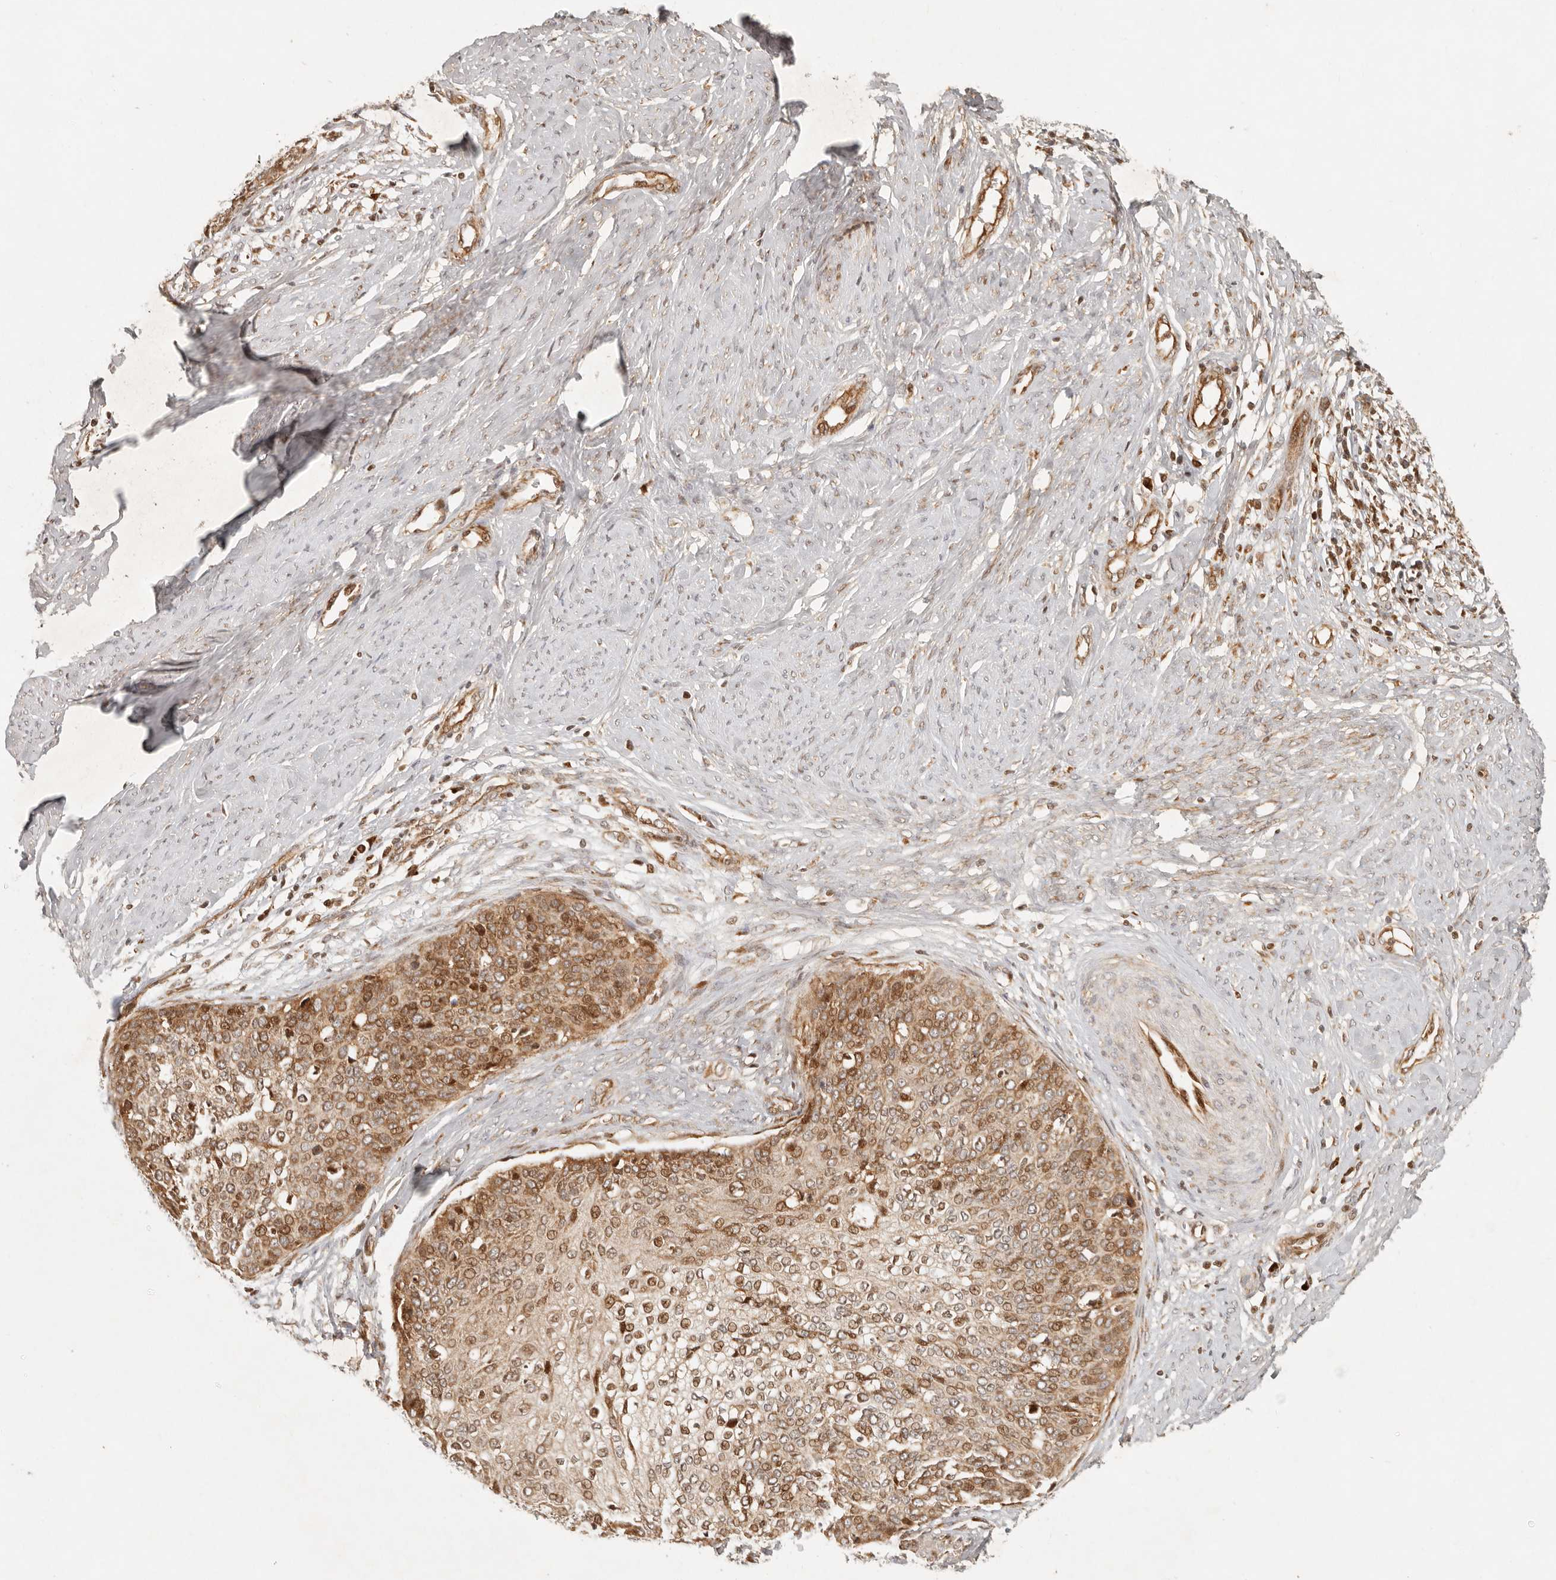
{"staining": {"intensity": "moderate", "quantity": "<25%", "location": "cytoplasmic/membranous,nuclear"}, "tissue": "cervical cancer", "cell_type": "Tumor cells", "image_type": "cancer", "snomed": [{"axis": "morphology", "description": "Squamous cell carcinoma, NOS"}, {"axis": "topography", "description": "Cervix"}], "caption": "High-magnification brightfield microscopy of cervical cancer (squamous cell carcinoma) stained with DAB (brown) and counterstained with hematoxylin (blue). tumor cells exhibit moderate cytoplasmic/membranous and nuclear staining is identified in about<25% of cells.", "gene": "KLHL38", "patient": {"sex": "female", "age": 37}}